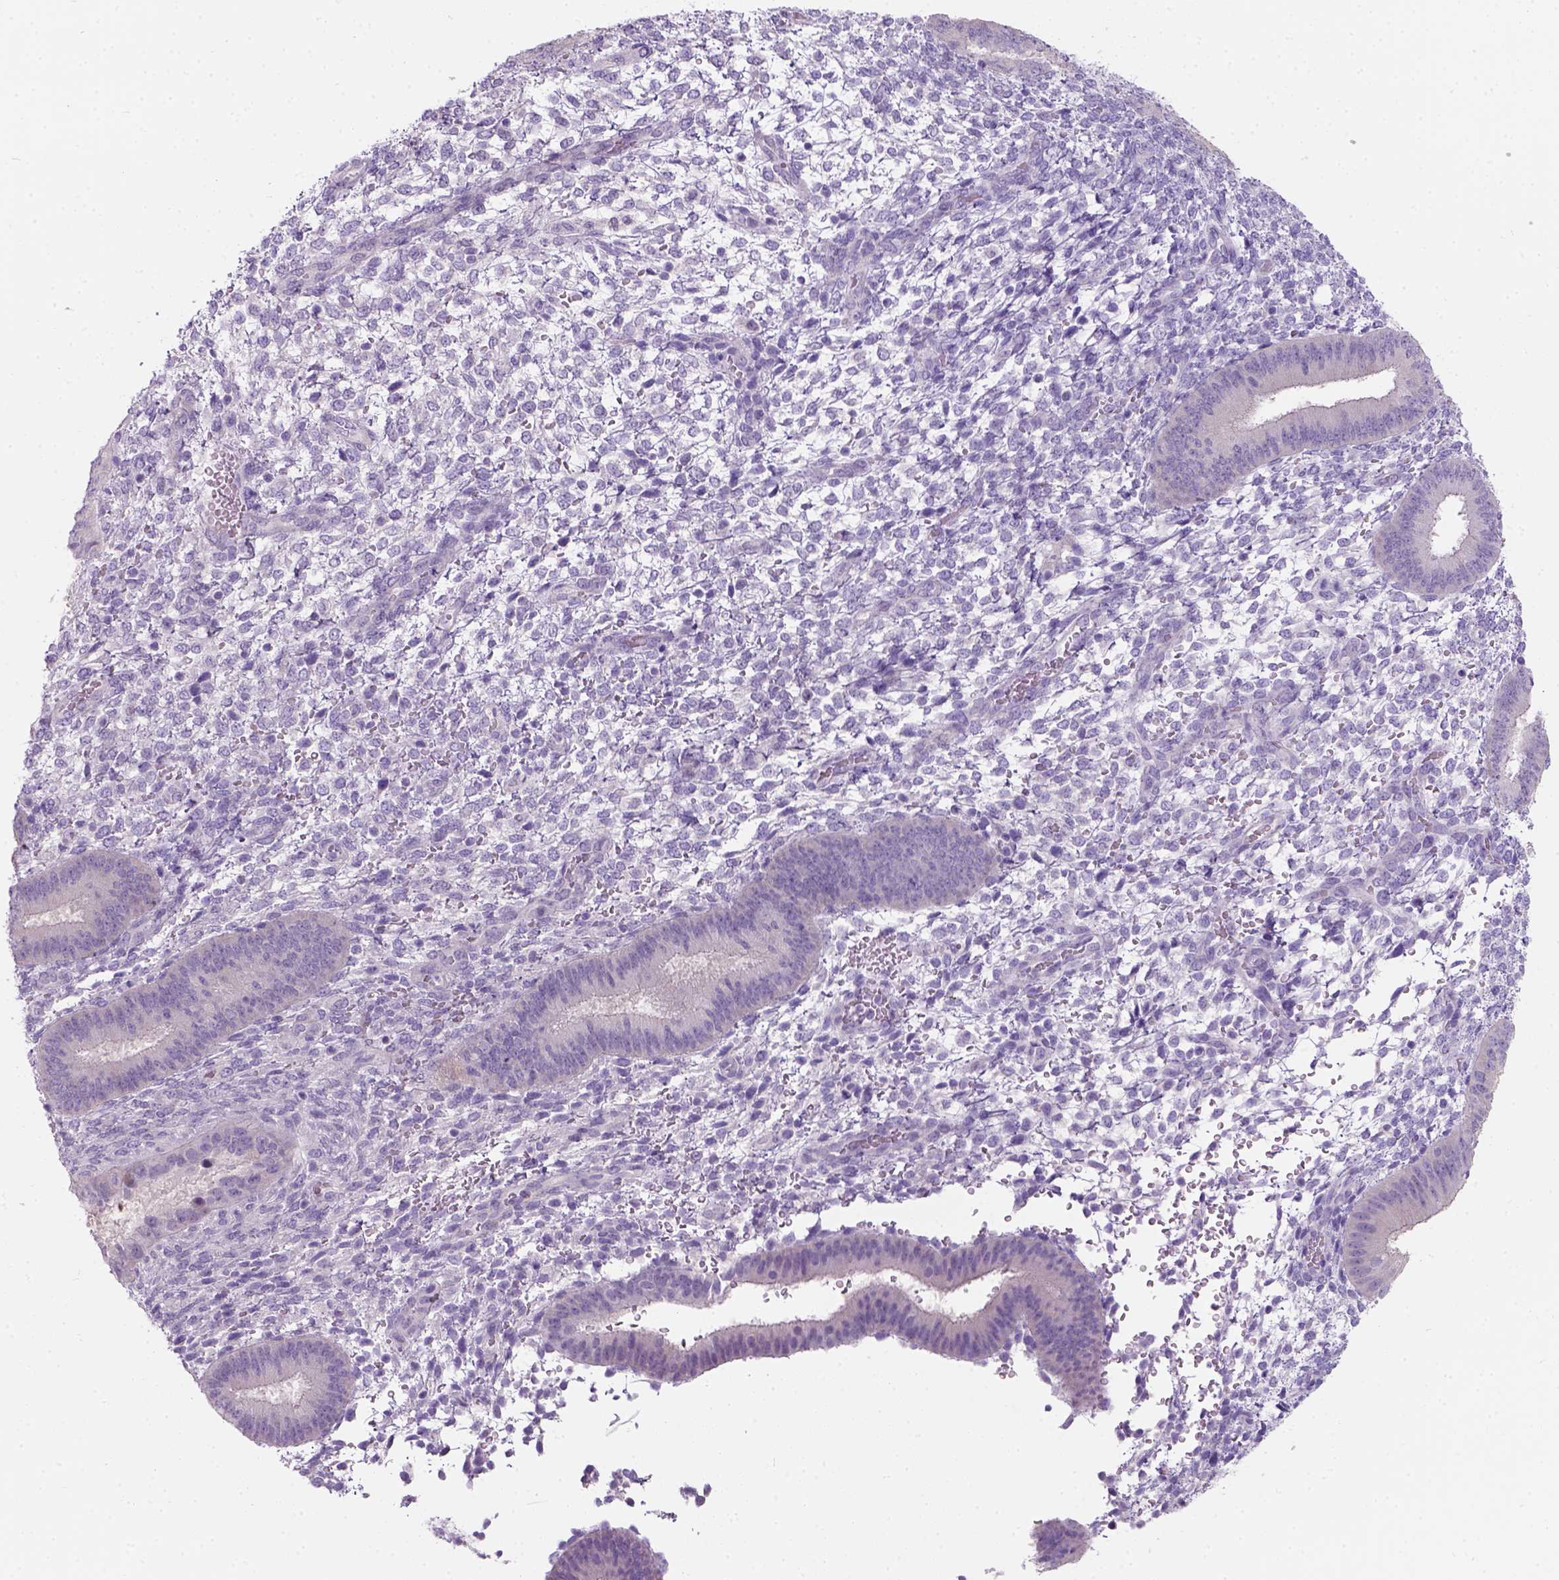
{"staining": {"intensity": "negative", "quantity": "none", "location": "none"}, "tissue": "endometrium", "cell_type": "Cells in endometrial stroma", "image_type": "normal", "snomed": [{"axis": "morphology", "description": "Normal tissue, NOS"}, {"axis": "topography", "description": "Endometrium"}], "caption": "The IHC histopathology image has no significant expression in cells in endometrial stroma of endometrium.", "gene": "C20orf144", "patient": {"sex": "female", "age": 39}}